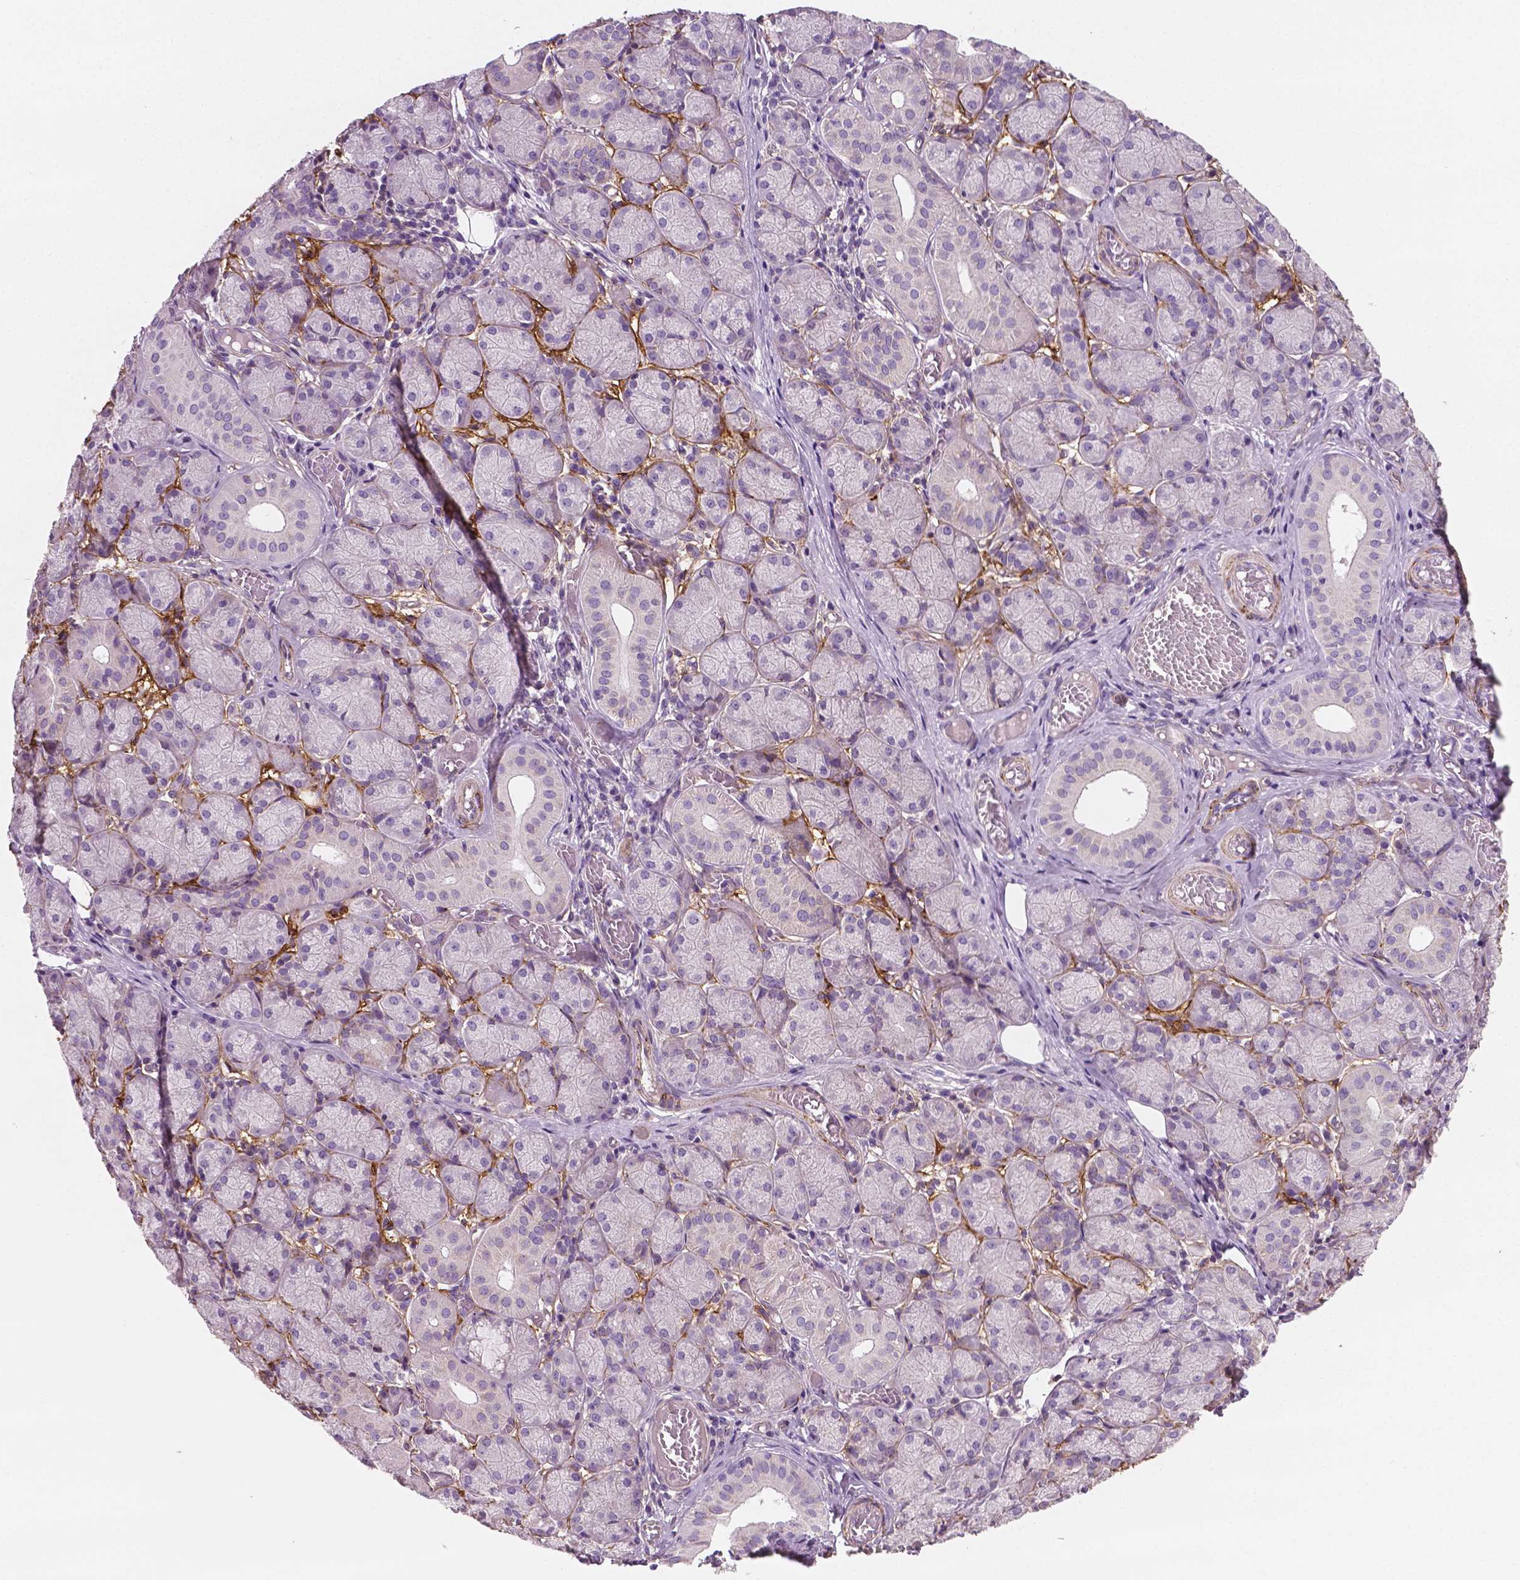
{"staining": {"intensity": "negative", "quantity": "none", "location": "none"}, "tissue": "salivary gland", "cell_type": "Glandular cells", "image_type": "normal", "snomed": [{"axis": "morphology", "description": "Normal tissue, NOS"}, {"axis": "topography", "description": "Salivary gland"}, {"axis": "topography", "description": "Peripheral nerve tissue"}], "caption": "This is a image of IHC staining of normal salivary gland, which shows no staining in glandular cells. Brightfield microscopy of immunohistochemistry stained with DAB (brown) and hematoxylin (blue), captured at high magnification.", "gene": "PTX3", "patient": {"sex": "female", "age": 24}}